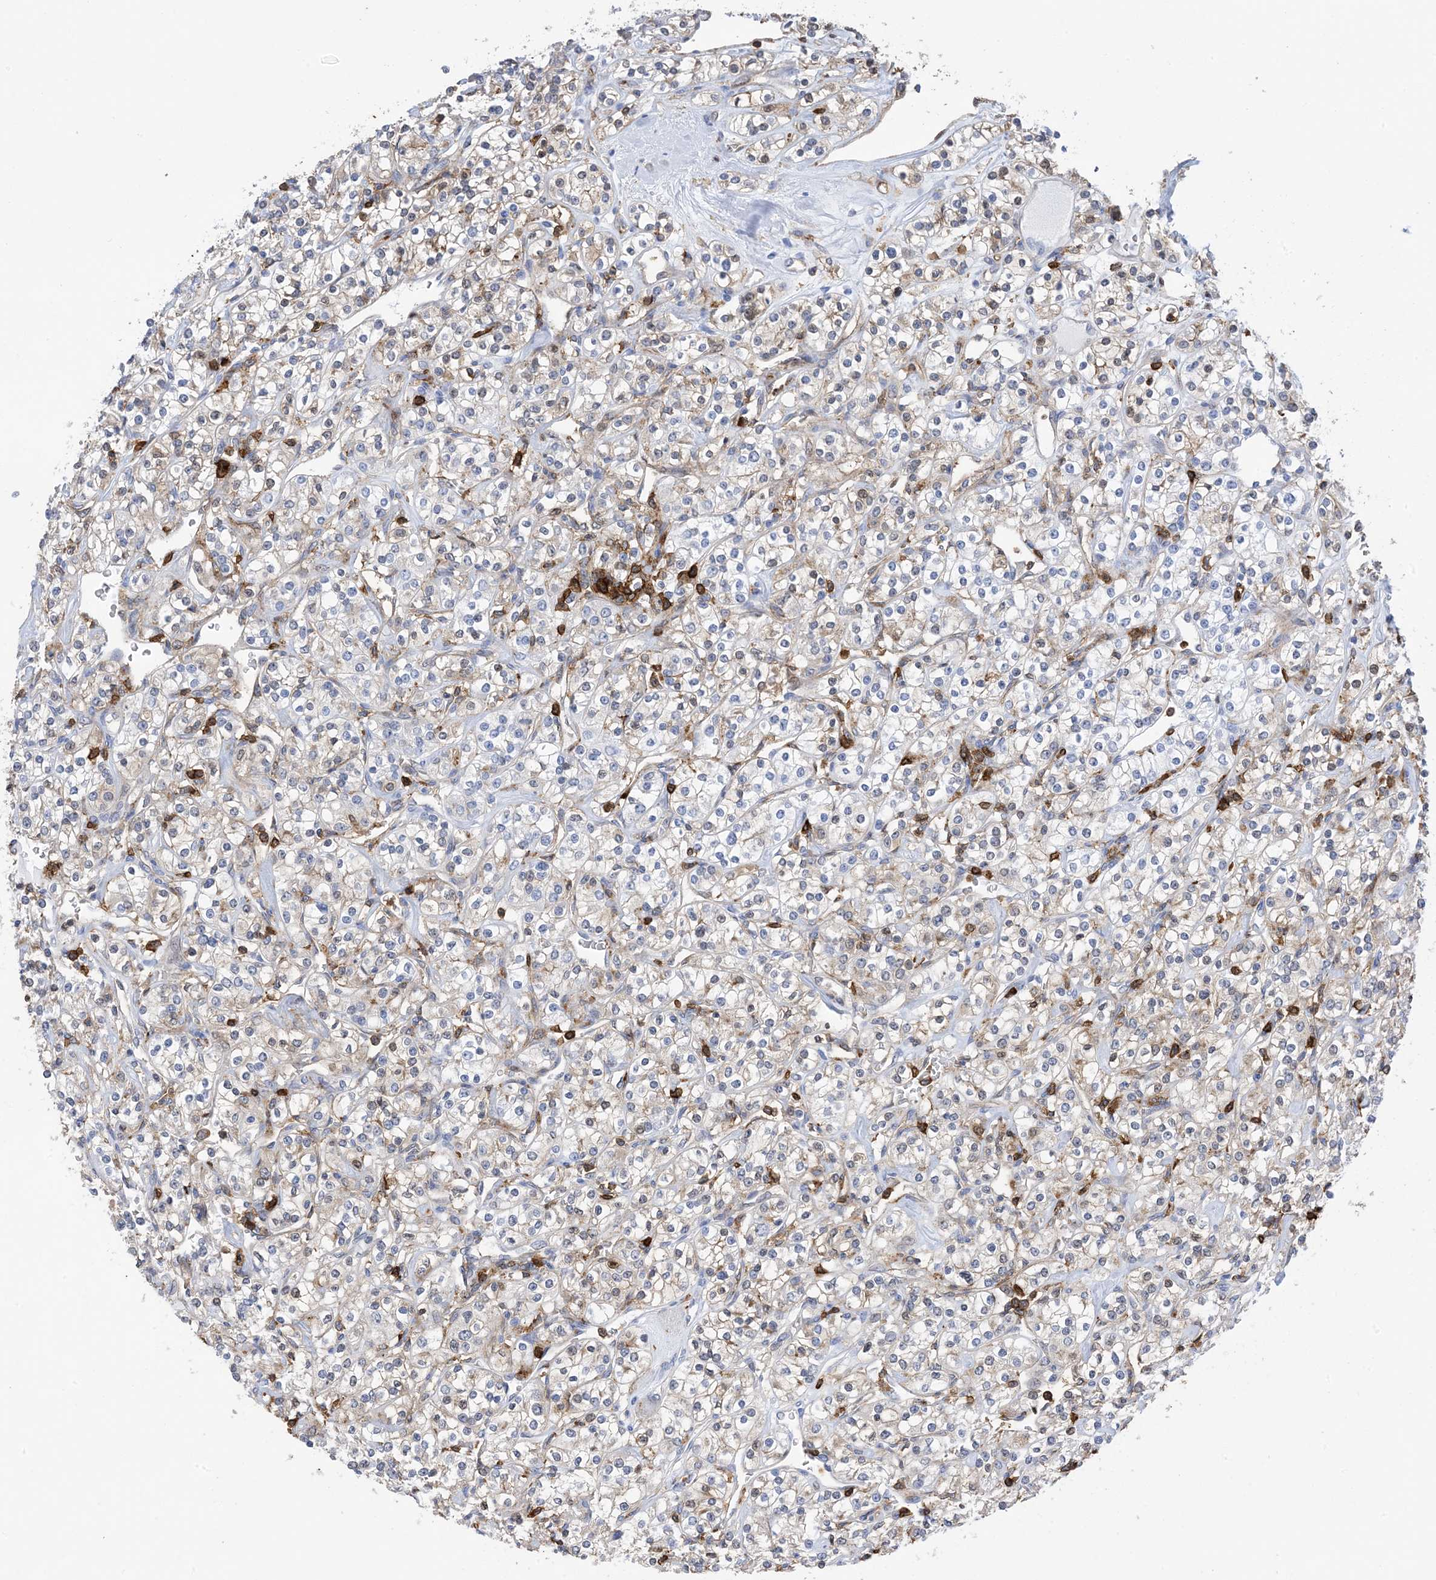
{"staining": {"intensity": "weak", "quantity": "25%-75%", "location": "cytoplasmic/membranous"}, "tissue": "renal cancer", "cell_type": "Tumor cells", "image_type": "cancer", "snomed": [{"axis": "morphology", "description": "Adenocarcinoma, NOS"}, {"axis": "topography", "description": "Kidney"}], "caption": "An image showing weak cytoplasmic/membranous expression in about 25%-75% of tumor cells in renal adenocarcinoma, as visualized by brown immunohistochemical staining.", "gene": "ANXA1", "patient": {"sex": "male", "age": 77}}